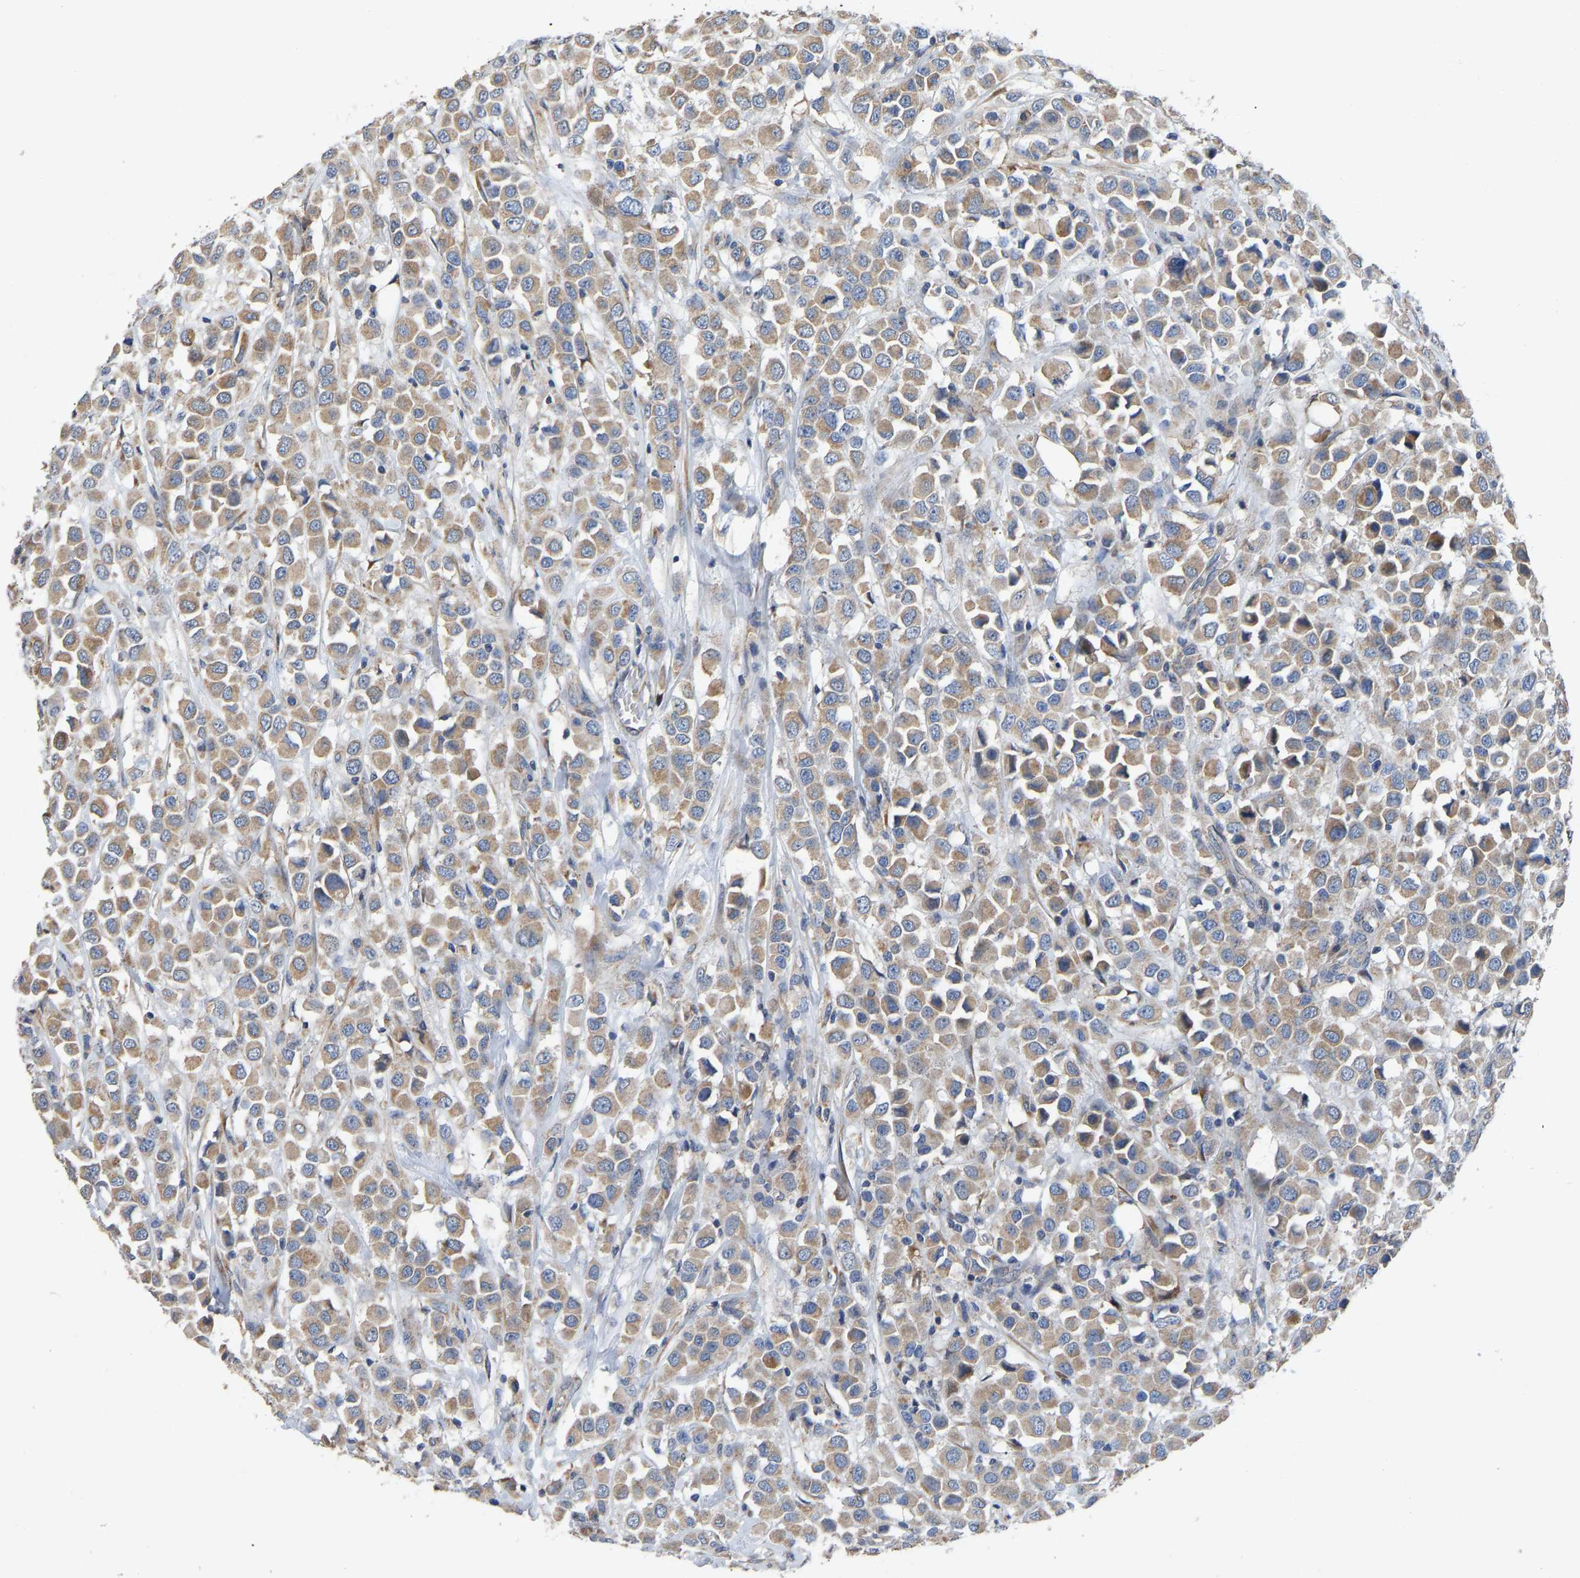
{"staining": {"intensity": "moderate", "quantity": ">75%", "location": "cytoplasmic/membranous"}, "tissue": "breast cancer", "cell_type": "Tumor cells", "image_type": "cancer", "snomed": [{"axis": "morphology", "description": "Duct carcinoma"}, {"axis": "topography", "description": "Breast"}], "caption": "Immunohistochemical staining of breast cancer displays medium levels of moderate cytoplasmic/membranous protein staining in about >75% of tumor cells. Immunohistochemistry stains the protein in brown and the nuclei are stained blue.", "gene": "TMEM150A", "patient": {"sex": "female", "age": 61}}